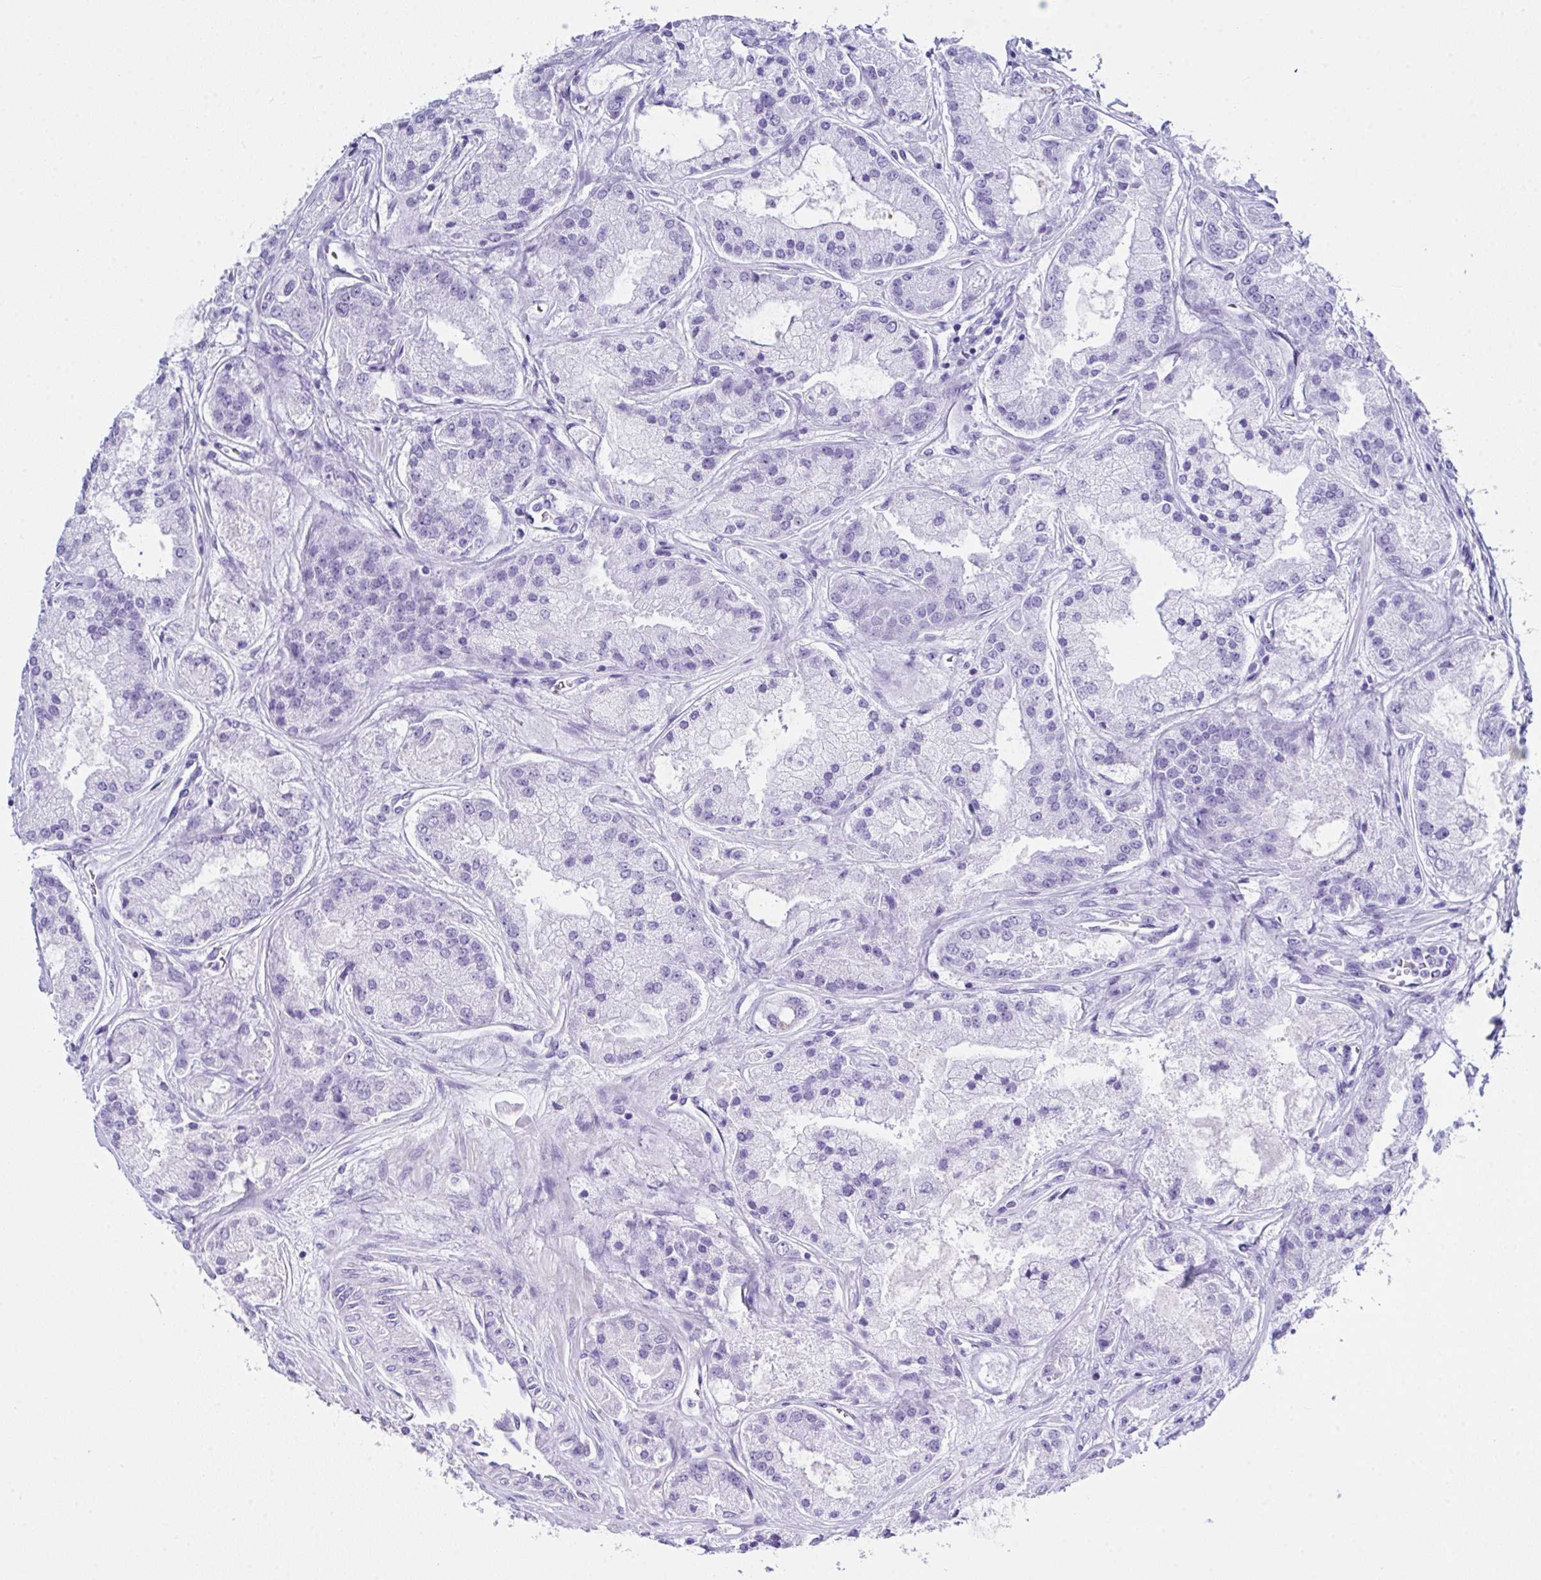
{"staining": {"intensity": "negative", "quantity": "none", "location": "none"}, "tissue": "prostate cancer", "cell_type": "Tumor cells", "image_type": "cancer", "snomed": [{"axis": "morphology", "description": "Adenocarcinoma, High grade"}, {"axis": "topography", "description": "Prostate"}], "caption": "Immunohistochemistry micrograph of prostate cancer (adenocarcinoma (high-grade)) stained for a protein (brown), which displays no expression in tumor cells.", "gene": "LGALS4", "patient": {"sex": "male", "age": 67}}